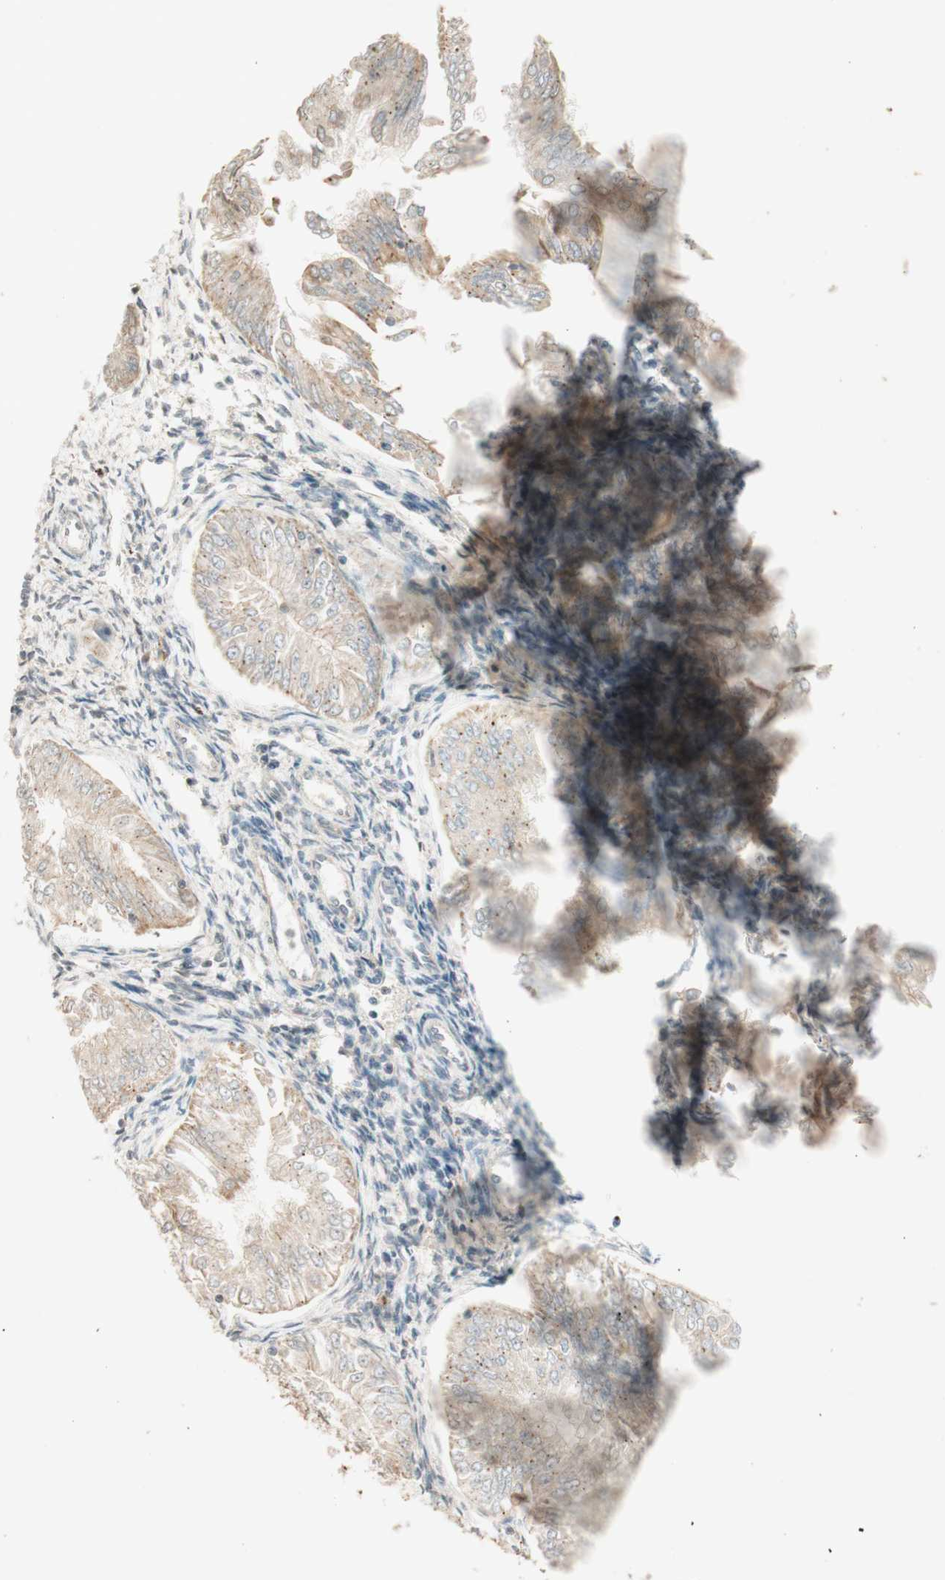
{"staining": {"intensity": "weak", "quantity": ">75%", "location": "cytoplasmic/membranous"}, "tissue": "endometrial cancer", "cell_type": "Tumor cells", "image_type": "cancer", "snomed": [{"axis": "morphology", "description": "Adenocarcinoma, NOS"}, {"axis": "topography", "description": "Endometrium"}], "caption": "The micrograph exhibits immunohistochemical staining of endometrial cancer. There is weak cytoplasmic/membranous staining is identified in approximately >75% of tumor cells. (IHC, brightfield microscopy, high magnification).", "gene": "CLCN2", "patient": {"sex": "female", "age": 53}}